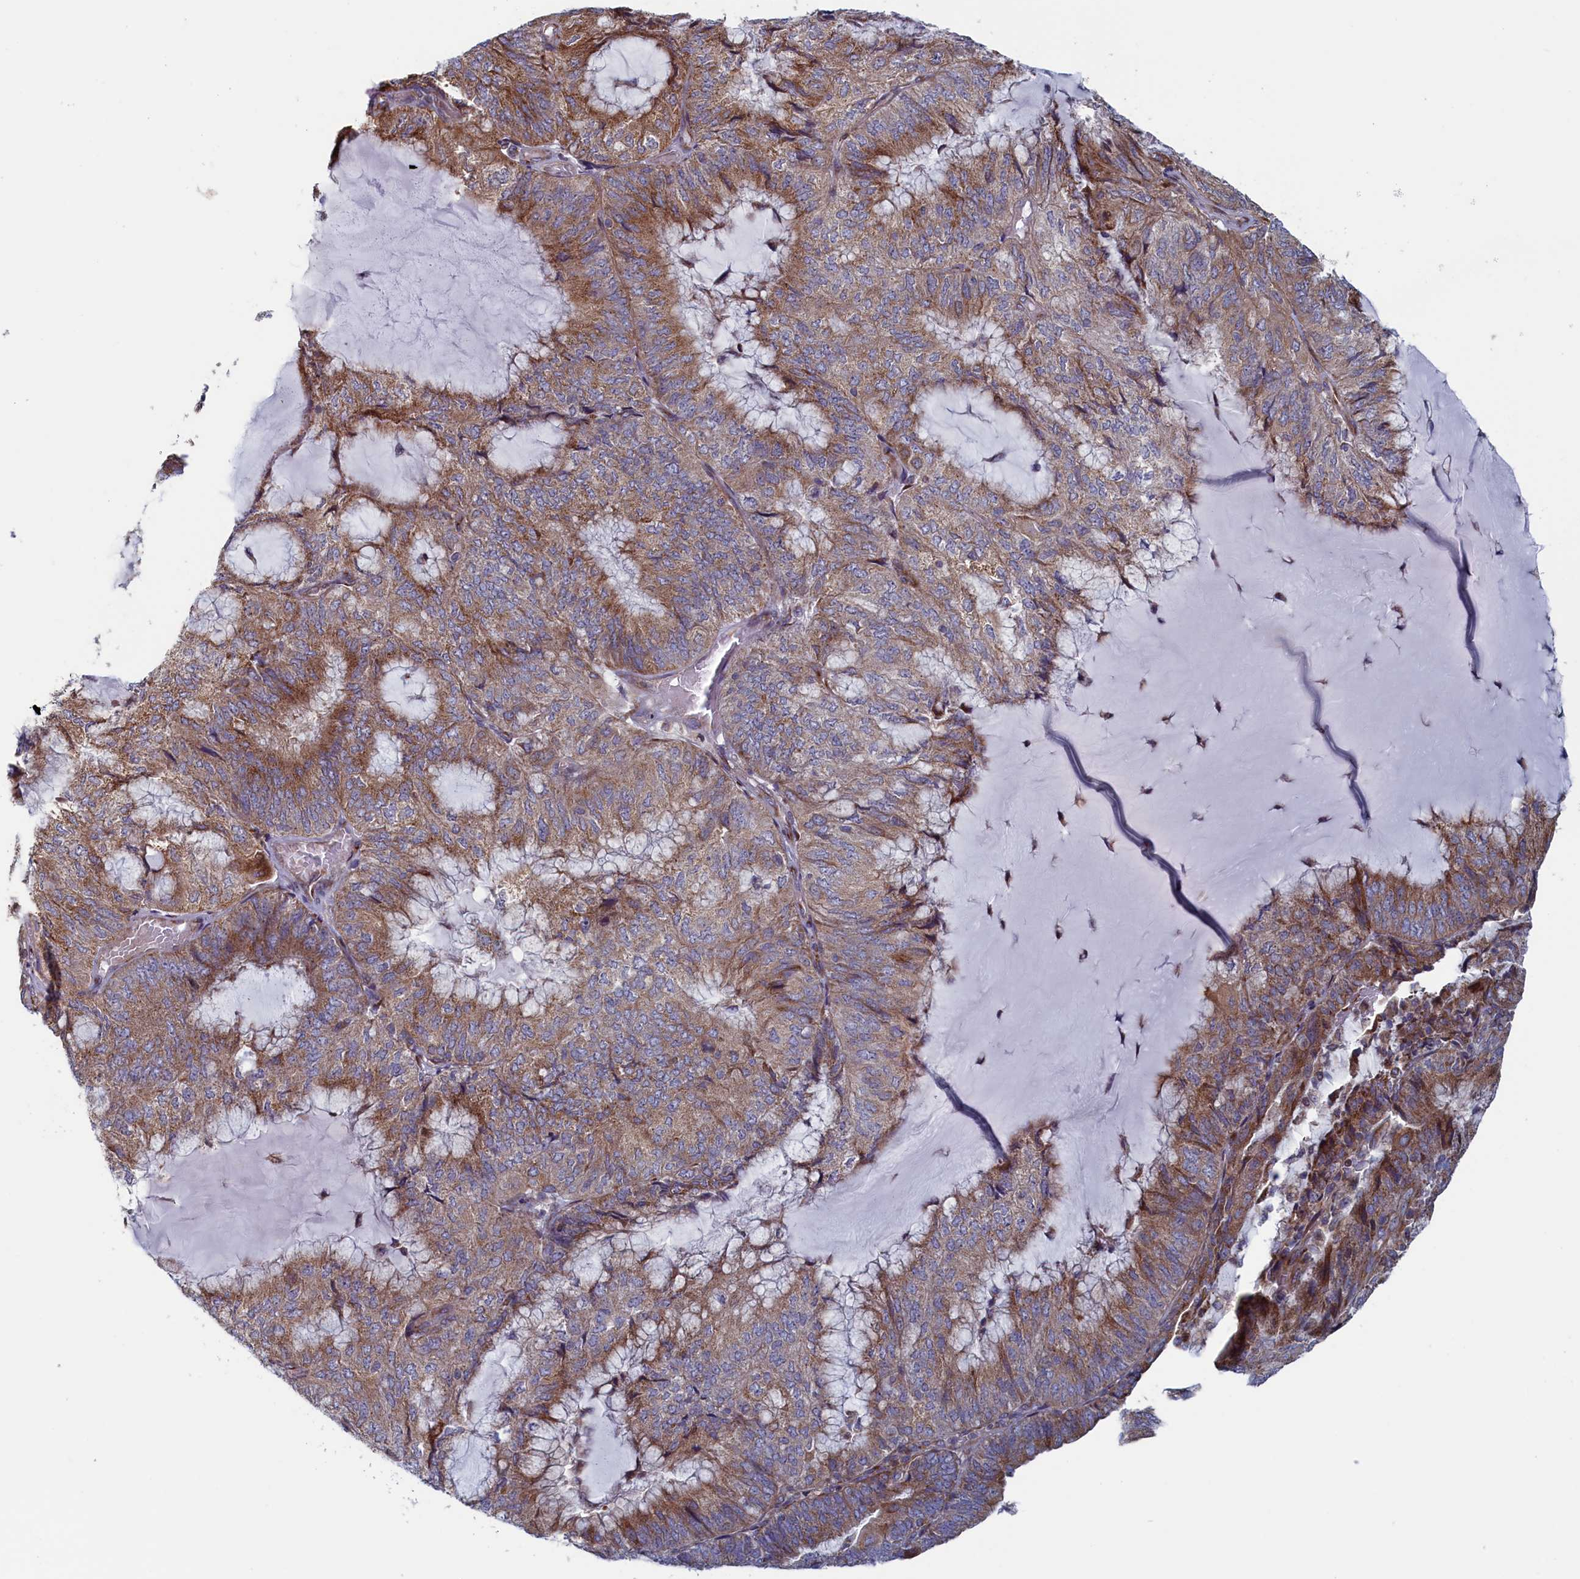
{"staining": {"intensity": "moderate", "quantity": ">75%", "location": "cytoplasmic/membranous"}, "tissue": "endometrial cancer", "cell_type": "Tumor cells", "image_type": "cancer", "snomed": [{"axis": "morphology", "description": "Adenocarcinoma, NOS"}, {"axis": "topography", "description": "Endometrium"}], "caption": "Adenocarcinoma (endometrial) tissue demonstrates moderate cytoplasmic/membranous positivity in approximately >75% of tumor cells", "gene": "MTFMT", "patient": {"sex": "female", "age": 81}}